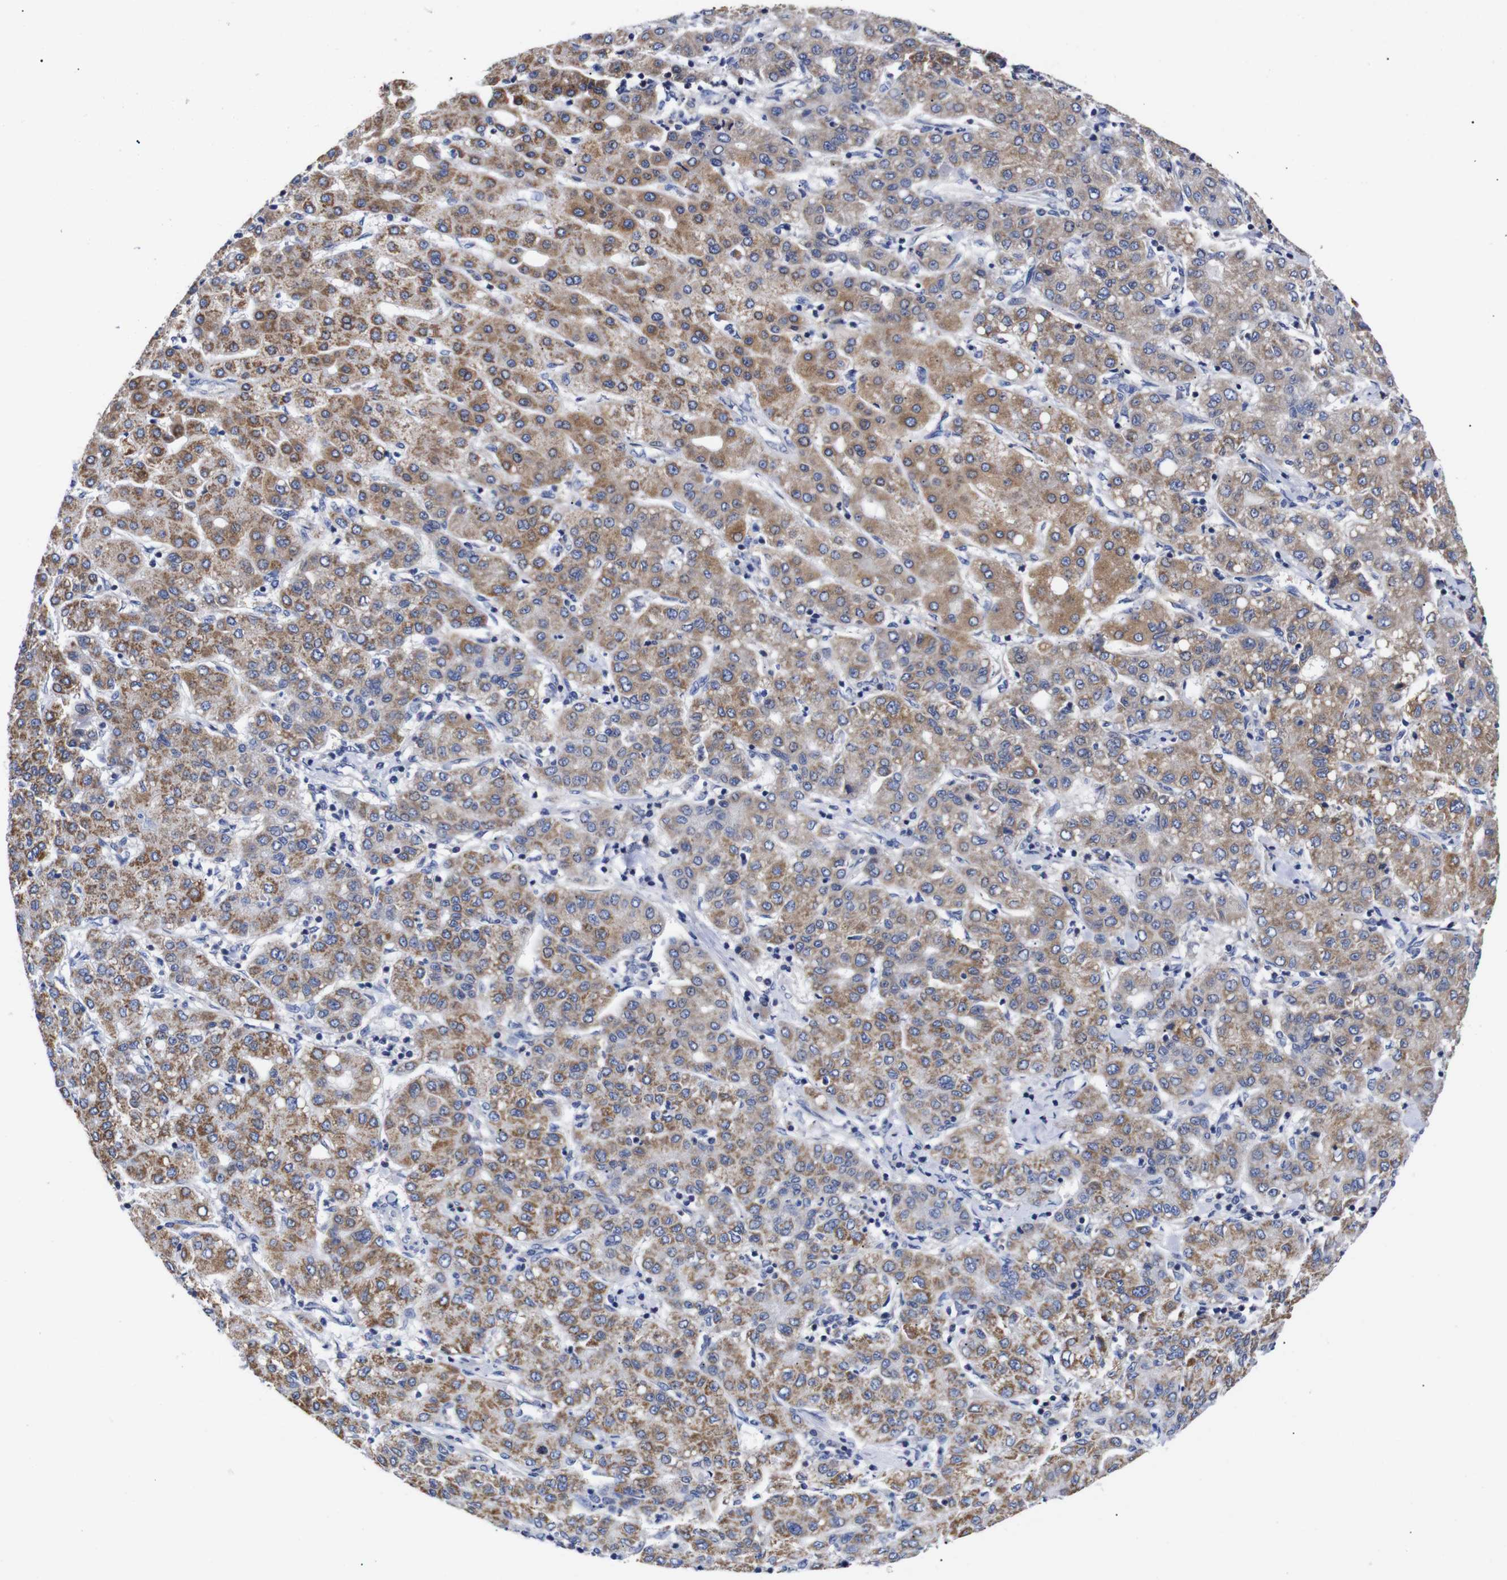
{"staining": {"intensity": "moderate", "quantity": ">75%", "location": "cytoplasmic/membranous"}, "tissue": "liver cancer", "cell_type": "Tumor cells", "image_type": "cancer", "snomed": [{"axis": "morphology", "description": "Carcinoma, Hepatocellular, NOS"}, {"axis": "topography", "description": "Liver"}], "caption": "The micrograph exhibits staining of liver cancer, revealing moderate cytoplasmic/membranous protein expression (brown color) within tumor cells. (brown staining indicates protein expression, while blue staining denotes nuclei).", "gene": "OPN3", "patient": {"sex": "male", "age": 65}}